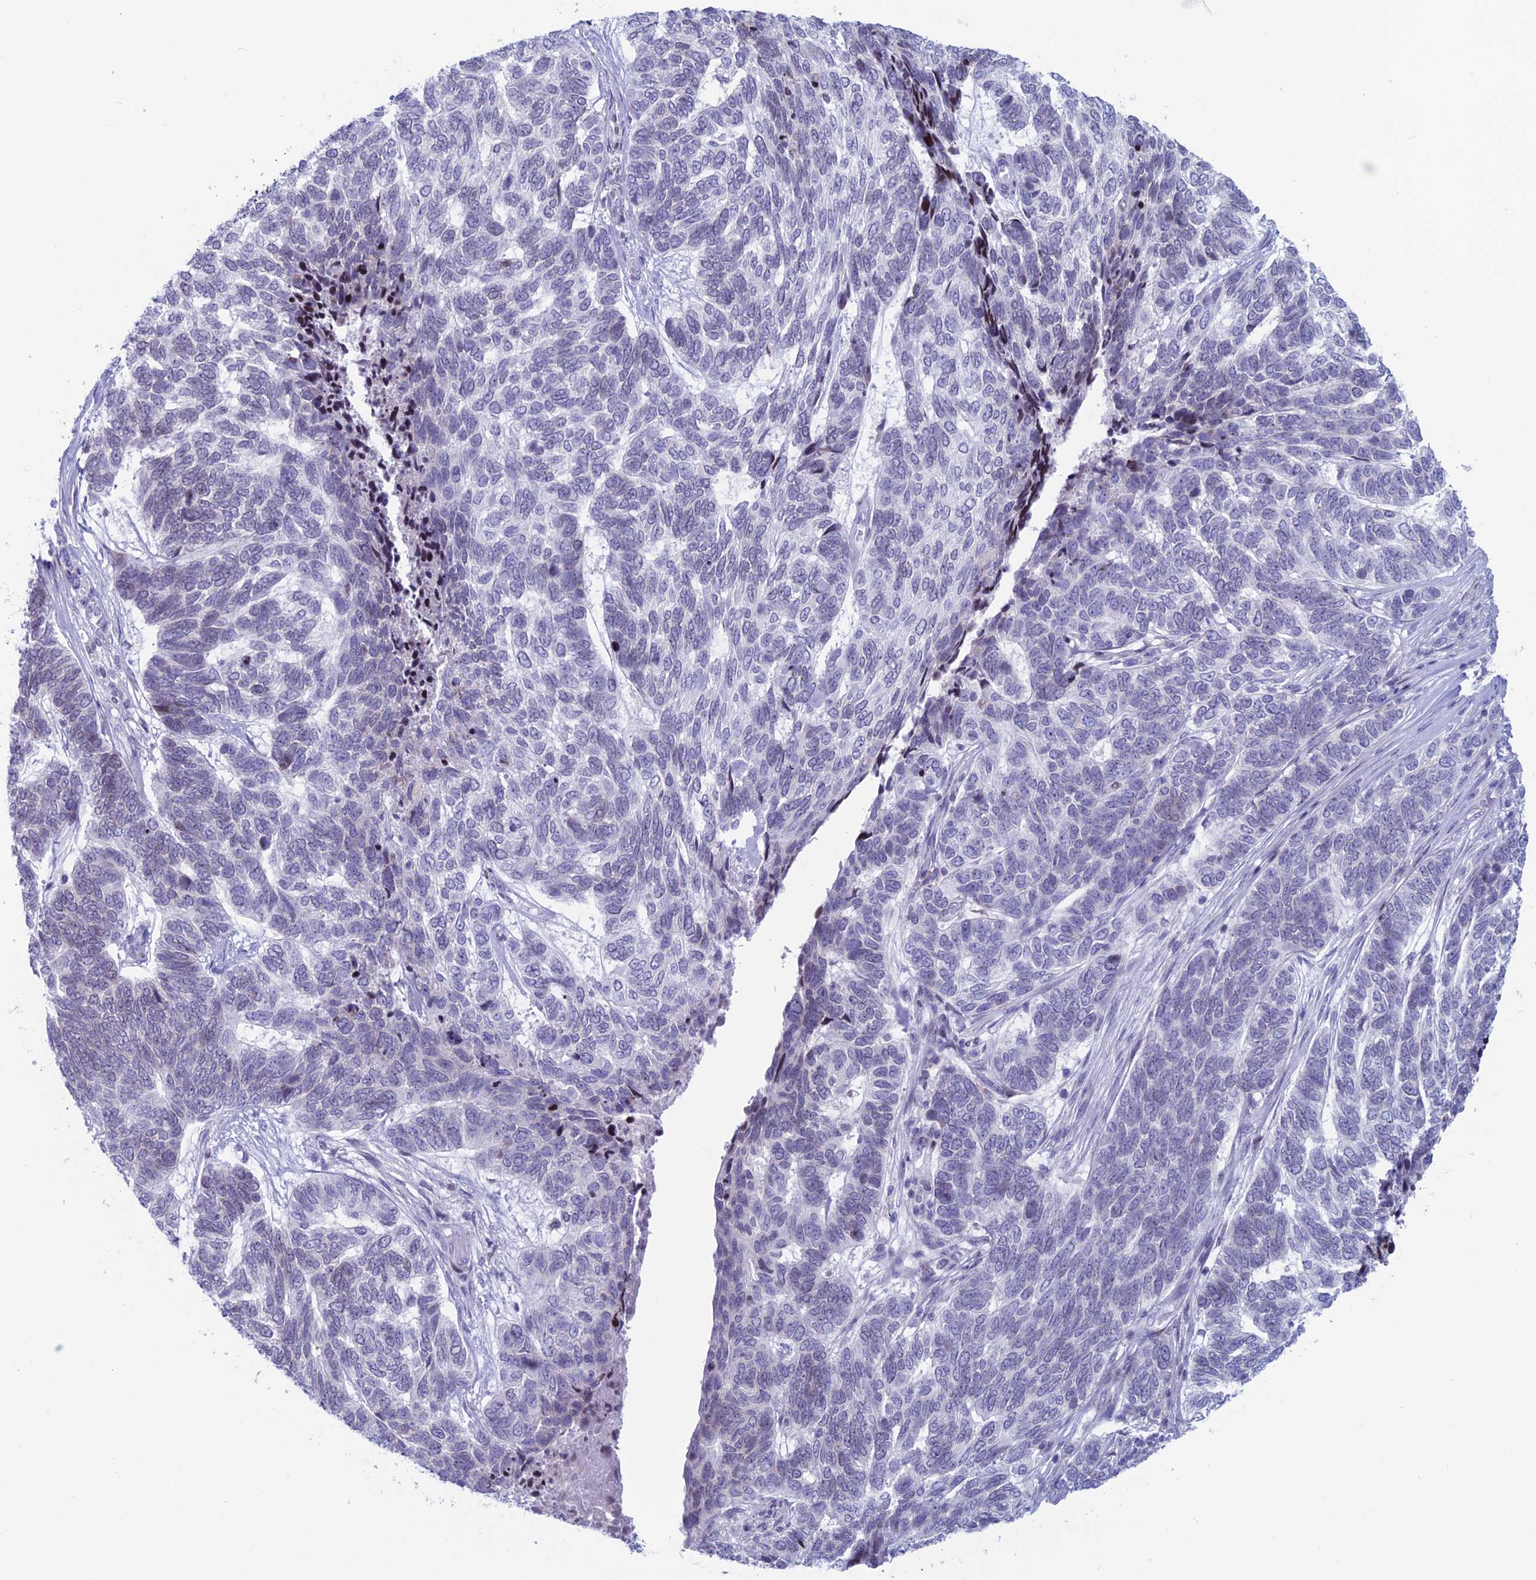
{"staining": {"intensity": "negative", "quantity": "none", "location": "none"}, "tissue": "skin cancer", "cell_type": "Tumor cells", "image_type": "cancer", "snomed": [{"axis": "morphology", "description": "Basal cell carcinoma"}, {"axis": "topography", "description": "Skin"}], "caption": "The immunohistochemistry photomicrograph has no significant positivity in tumor cells of skin cancer tissue. (Stains: DAB IHC with hematoxylin counter stain, Microscopy: brightfield microscopy at high magnification).", "gene": "CERS6", "patient": {"sex": "female", "age": 65}}